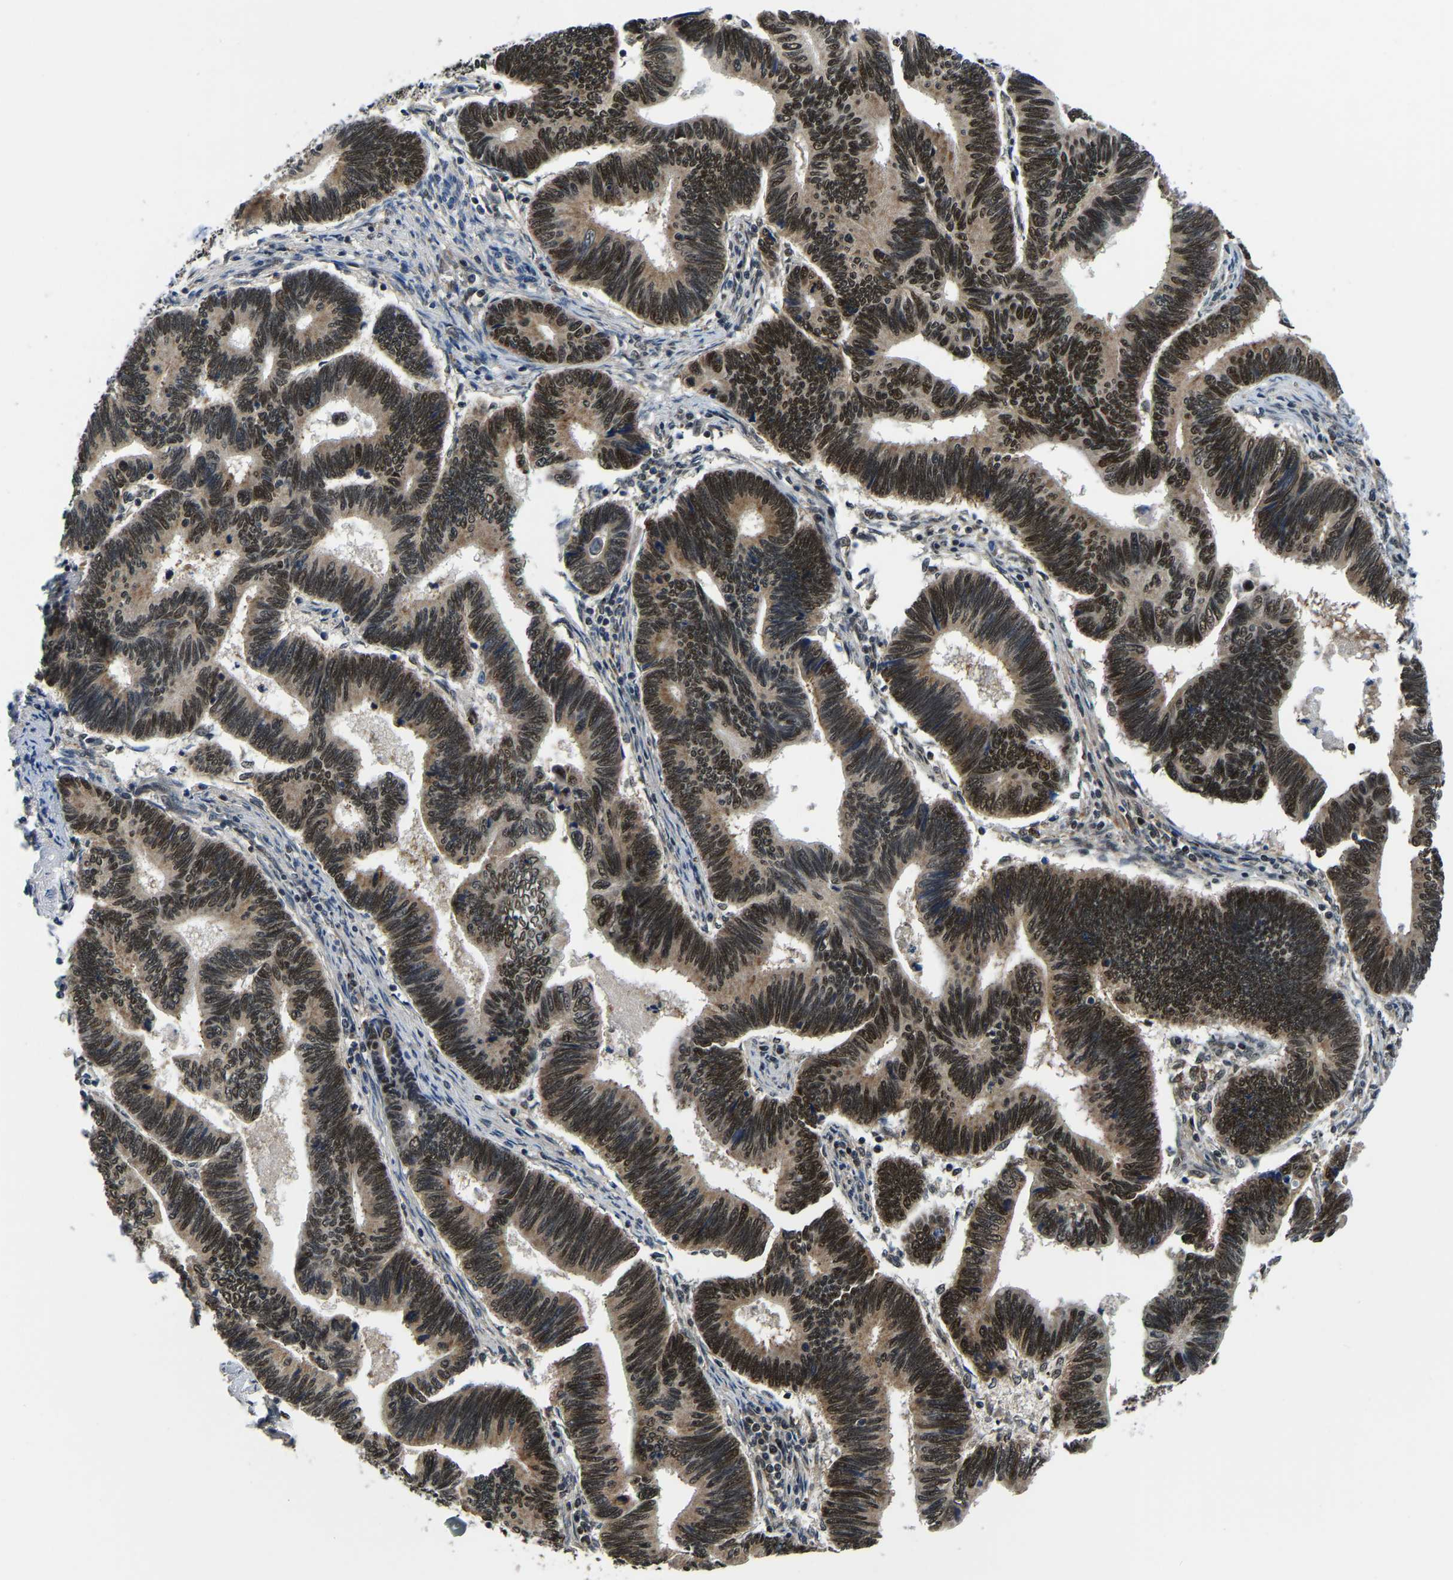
{"staining": {"intensity": "moderate", "quantity": ">75%", "location": "cytoplasmic/membranous,nuclear"}, "tissue": "pancreatic cancer", "cell_type": "Tumor cells", "image_type": "cancer", "snomed": [{"axis": "morphology", "description": "Adenocarcinoma, NOS"}, {"axis": "topography", "description": "Pancreas"}], "caption": "Adenocarcinoma (pancreatic) stained for a protein displays moderate cytoplasmic/membranous and nuclear positivity in tumor cells.", "gene": "DFFA", "patient": {"sex": "female", "age": 70}}